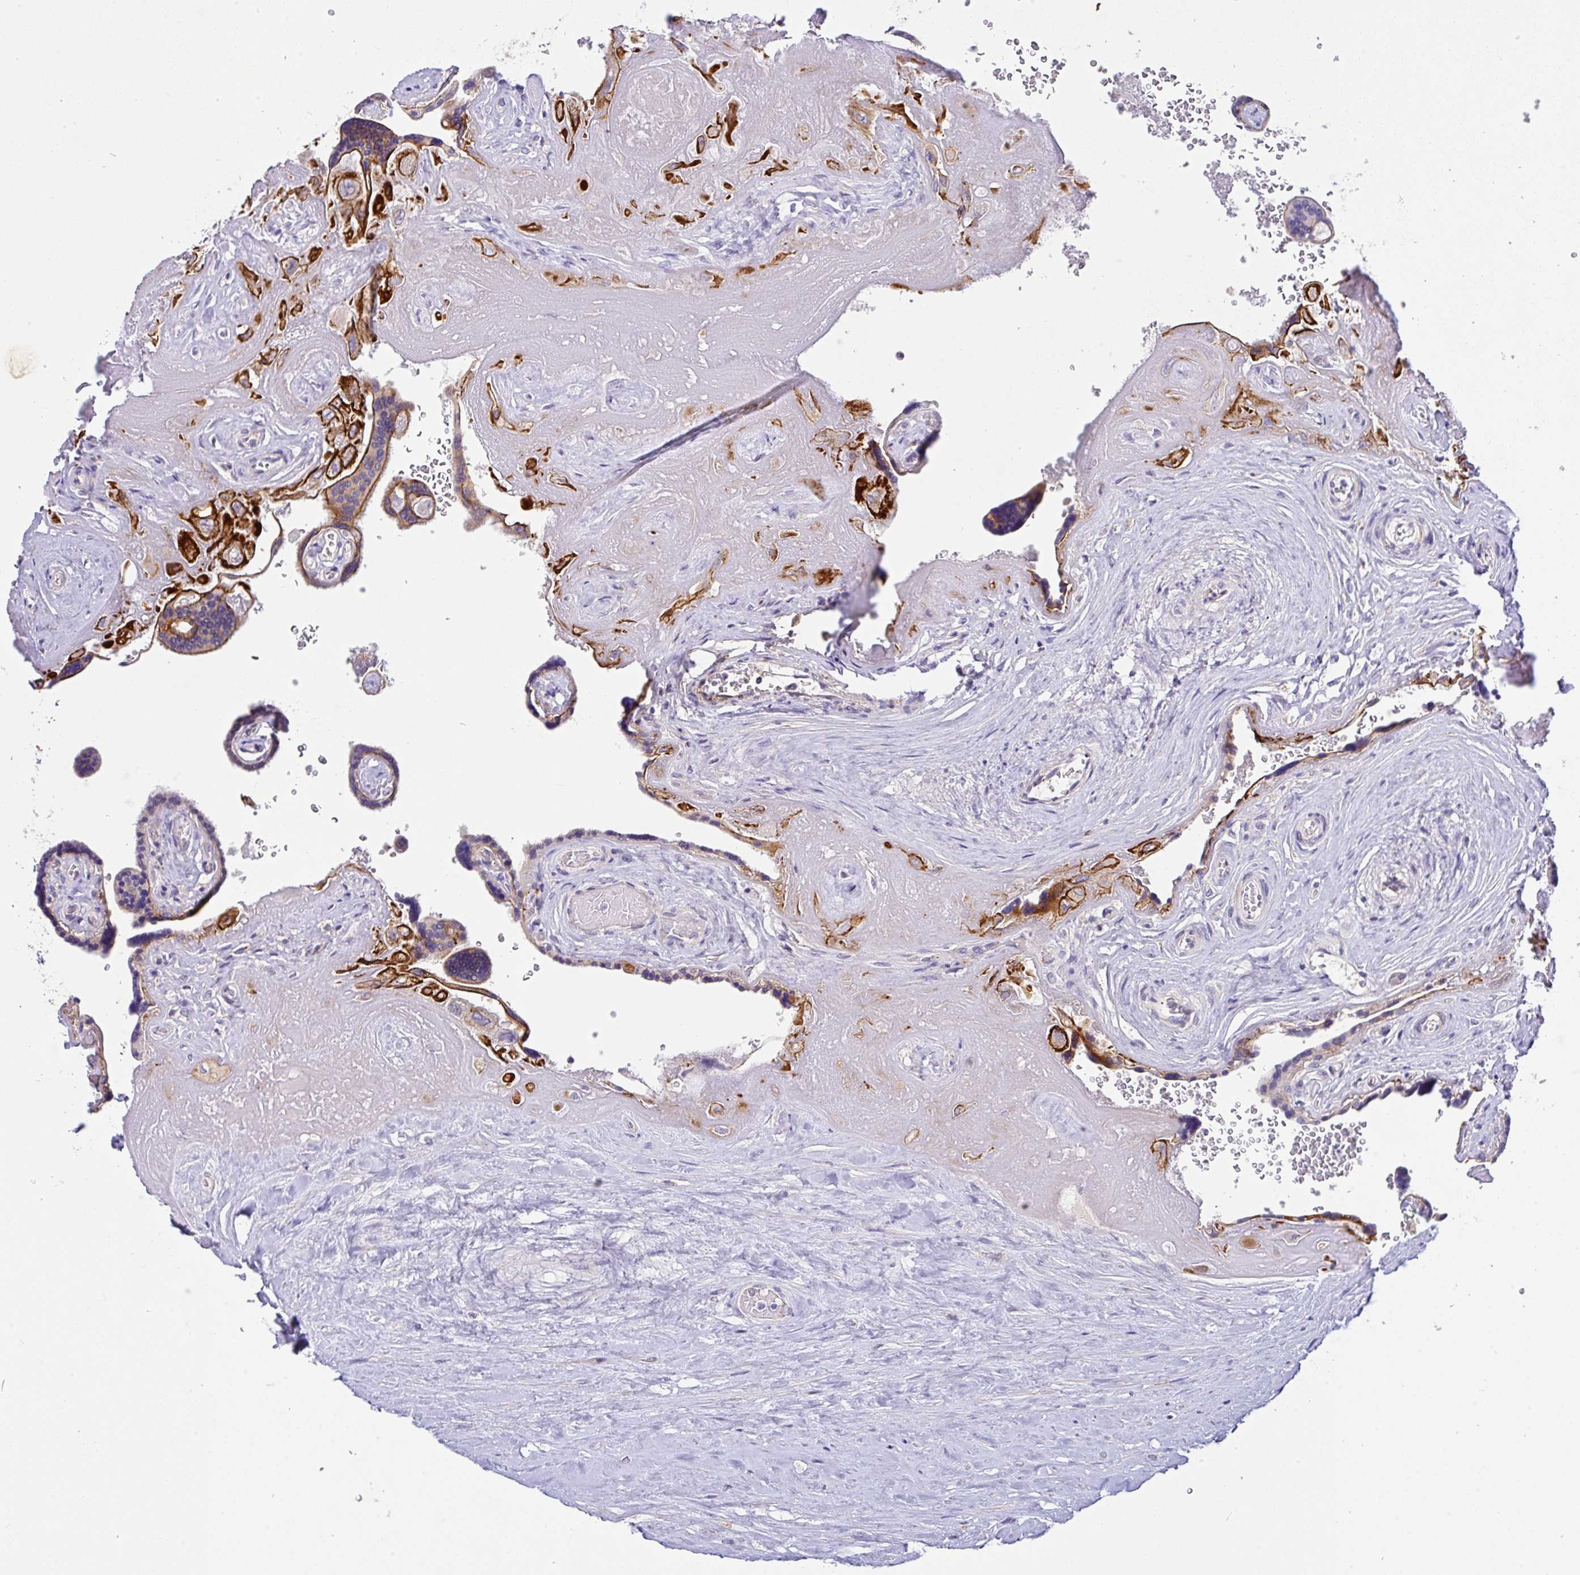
{"staining": {"intensity": "strong", "quantity": "<25%", "location": "cytoplasmic/membranous"}, "tissue": "placenta", "cell_type": "Trophoblastic cells", "image_type": "normal", "snomed": [{"axis": "morphology", "description": "Normal tissue, NOS"}, {"axis": "topography", "description": "Placenta"}], "caption": "IHC image of unremarkable placenta: human placenta stained using immunohistochemistry (IHC) displays medium levels of strong protein expression localized specifically in the cytoplasmic/membranous of trophoblastic cells, appearing as a cytoplasmic/membranous brown color.", "gene": "EPN3", "patient": {"sex": "female", "age": 32}}